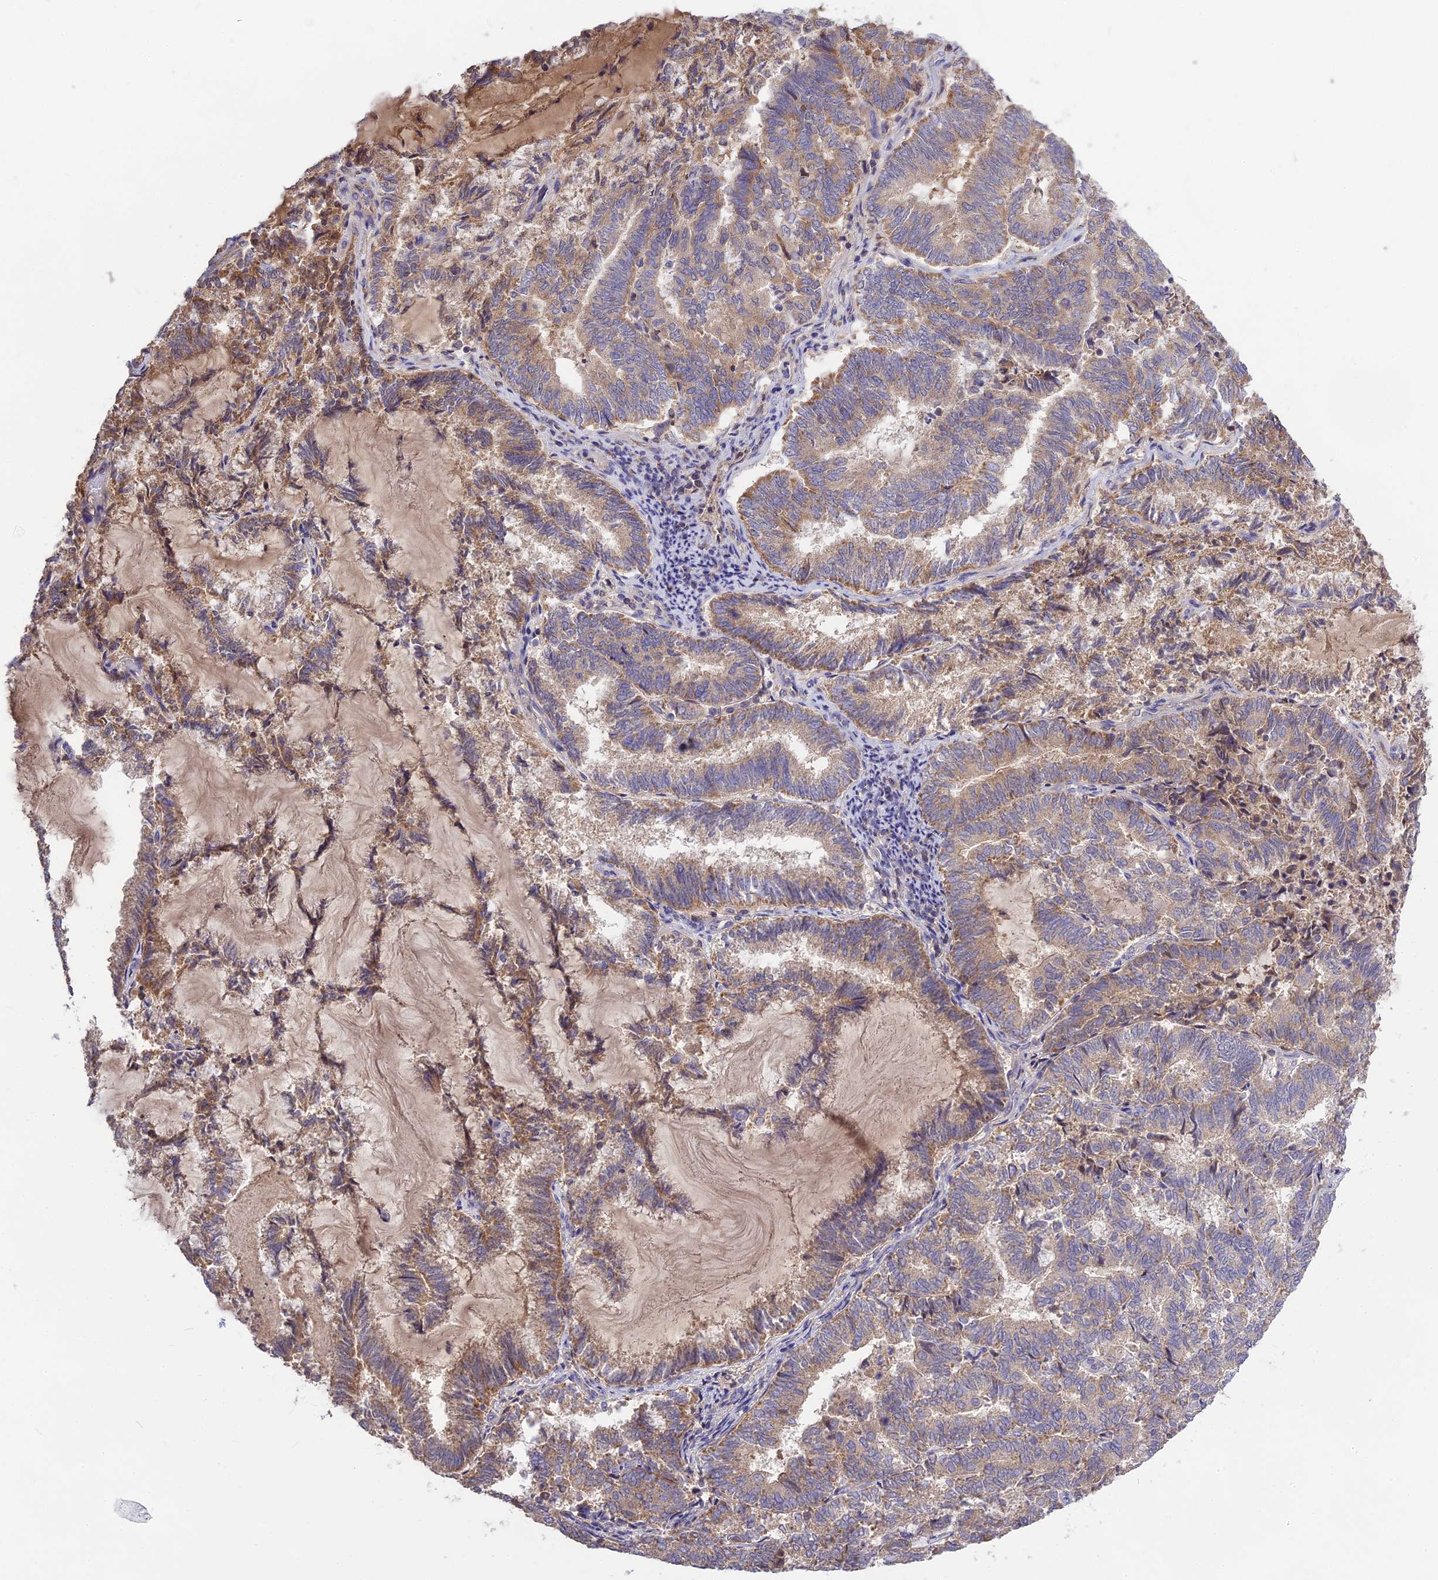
{"staining": {"intensity": "moderate", "quantity": "25%-75%", "location": "cytoplasmic/membranous"}, "tissue": "endometrial cancer", "cell_type": "Tumor cells", "image_type": "cancer", "snomed": [{"axis": "morphology", "description": "Adenocarcinoma, NOS"}, {"axis": "topography", "description": "Endometrium"}], "caption": "Brown immunohistochemical staining in endometrial cancer exhibits moderate cytoplasmic/membranous staining in about 25%-75% of tumor cells.", "gene": "NUDT8", "patient": {"sex": "female", "age": 80}}